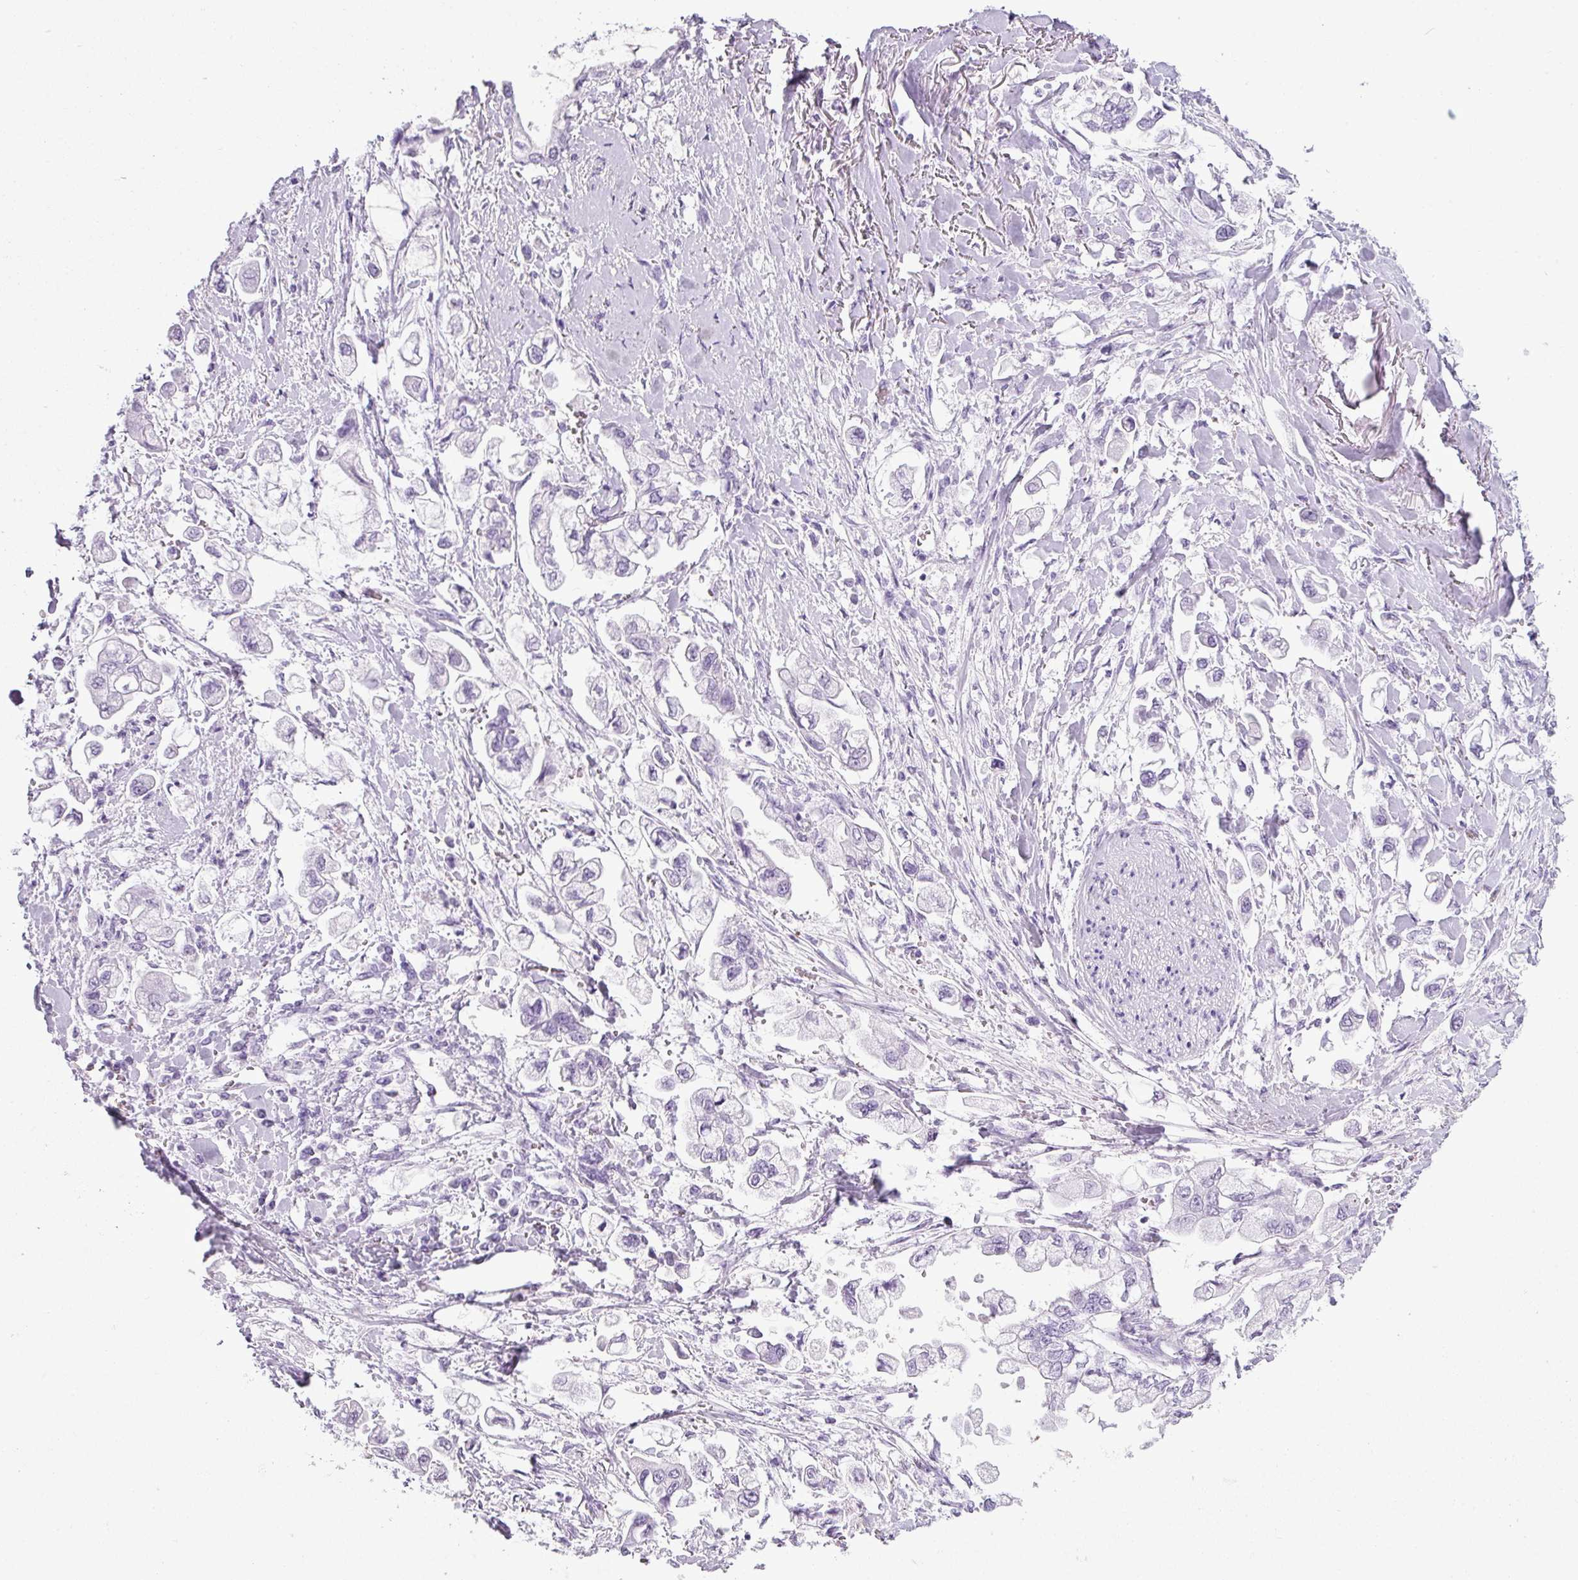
{"staining": {"intensity": "negative", "quantity": "none", "location": "none"}, "tissue": "stomach cancer", "cell_type": "Tumor cells", "image_type": "cancer", "snomed": [{"axis": "morphology", "description": "Adenocarcinoma, NOS"}, {"axis": "topography", "description": "Stomach"}], "caption": "Protein analysis of stomach cancer (adenocarcinoma) reveals no significant expression in tumor cells.", "gene": "SCT", "patient": {"sex": "male", "age": 62}}